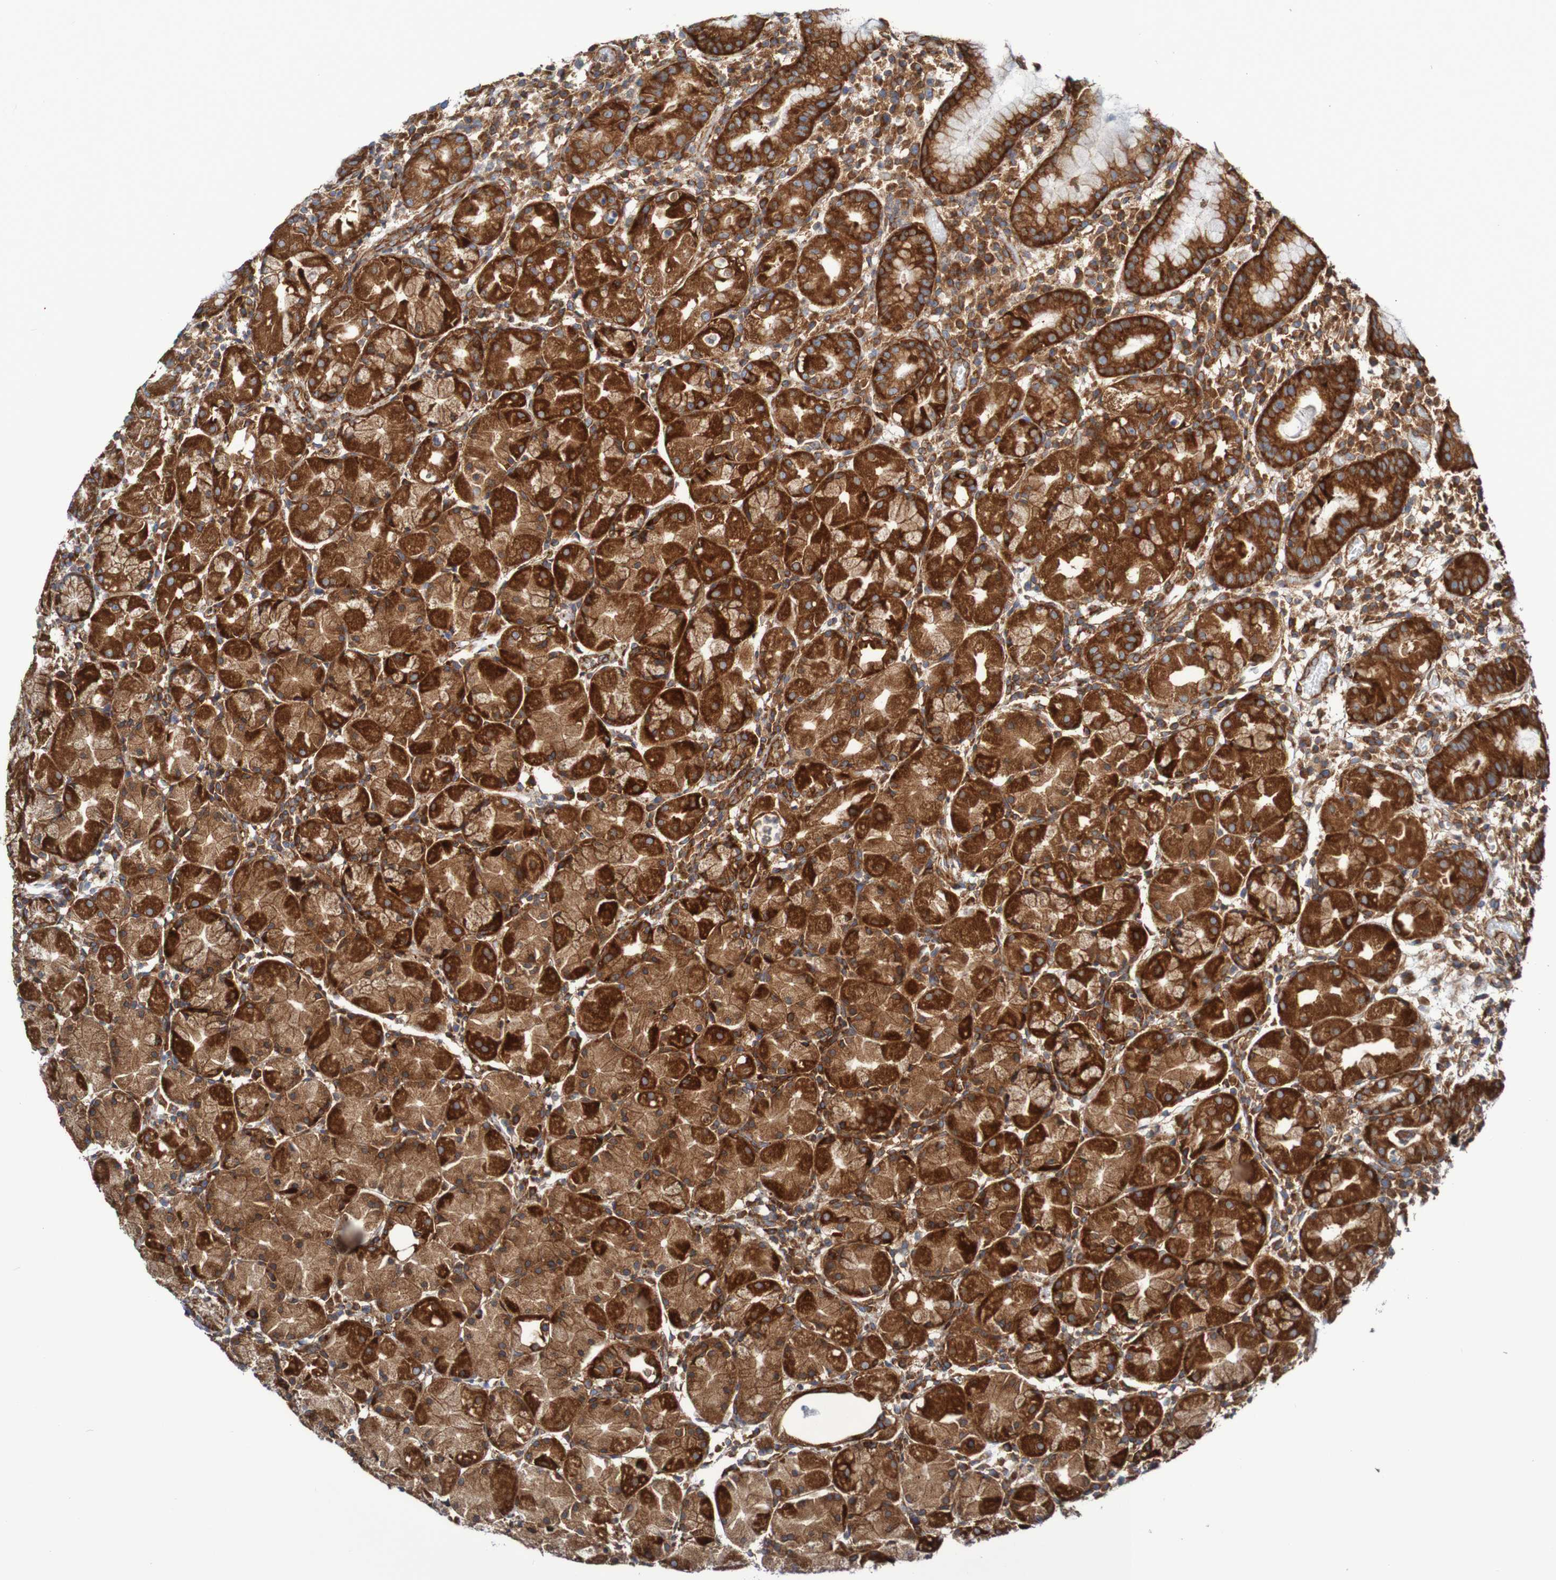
{"staining": {"intensity": "strong", "quantity": ">75%", "location": "cytoplasmic/membranous"}, "tissue": "stomach", "cell_type": "Glandular cells", "image_type": "normal", "snomed": [{"axis": "morphology", "description": "Normal tissue, NOS"}, {"axis": "topography", "description": "Stomach"}, {"axis": "topography", "description": "Stomach, lower"}], "caption": "Strong cytoplasmic/membranous expression is present in about >75% of glandular cells in unremarkable stomach.", "gene": "FXR2", "patient": {"sex": "female", "age": 75}}